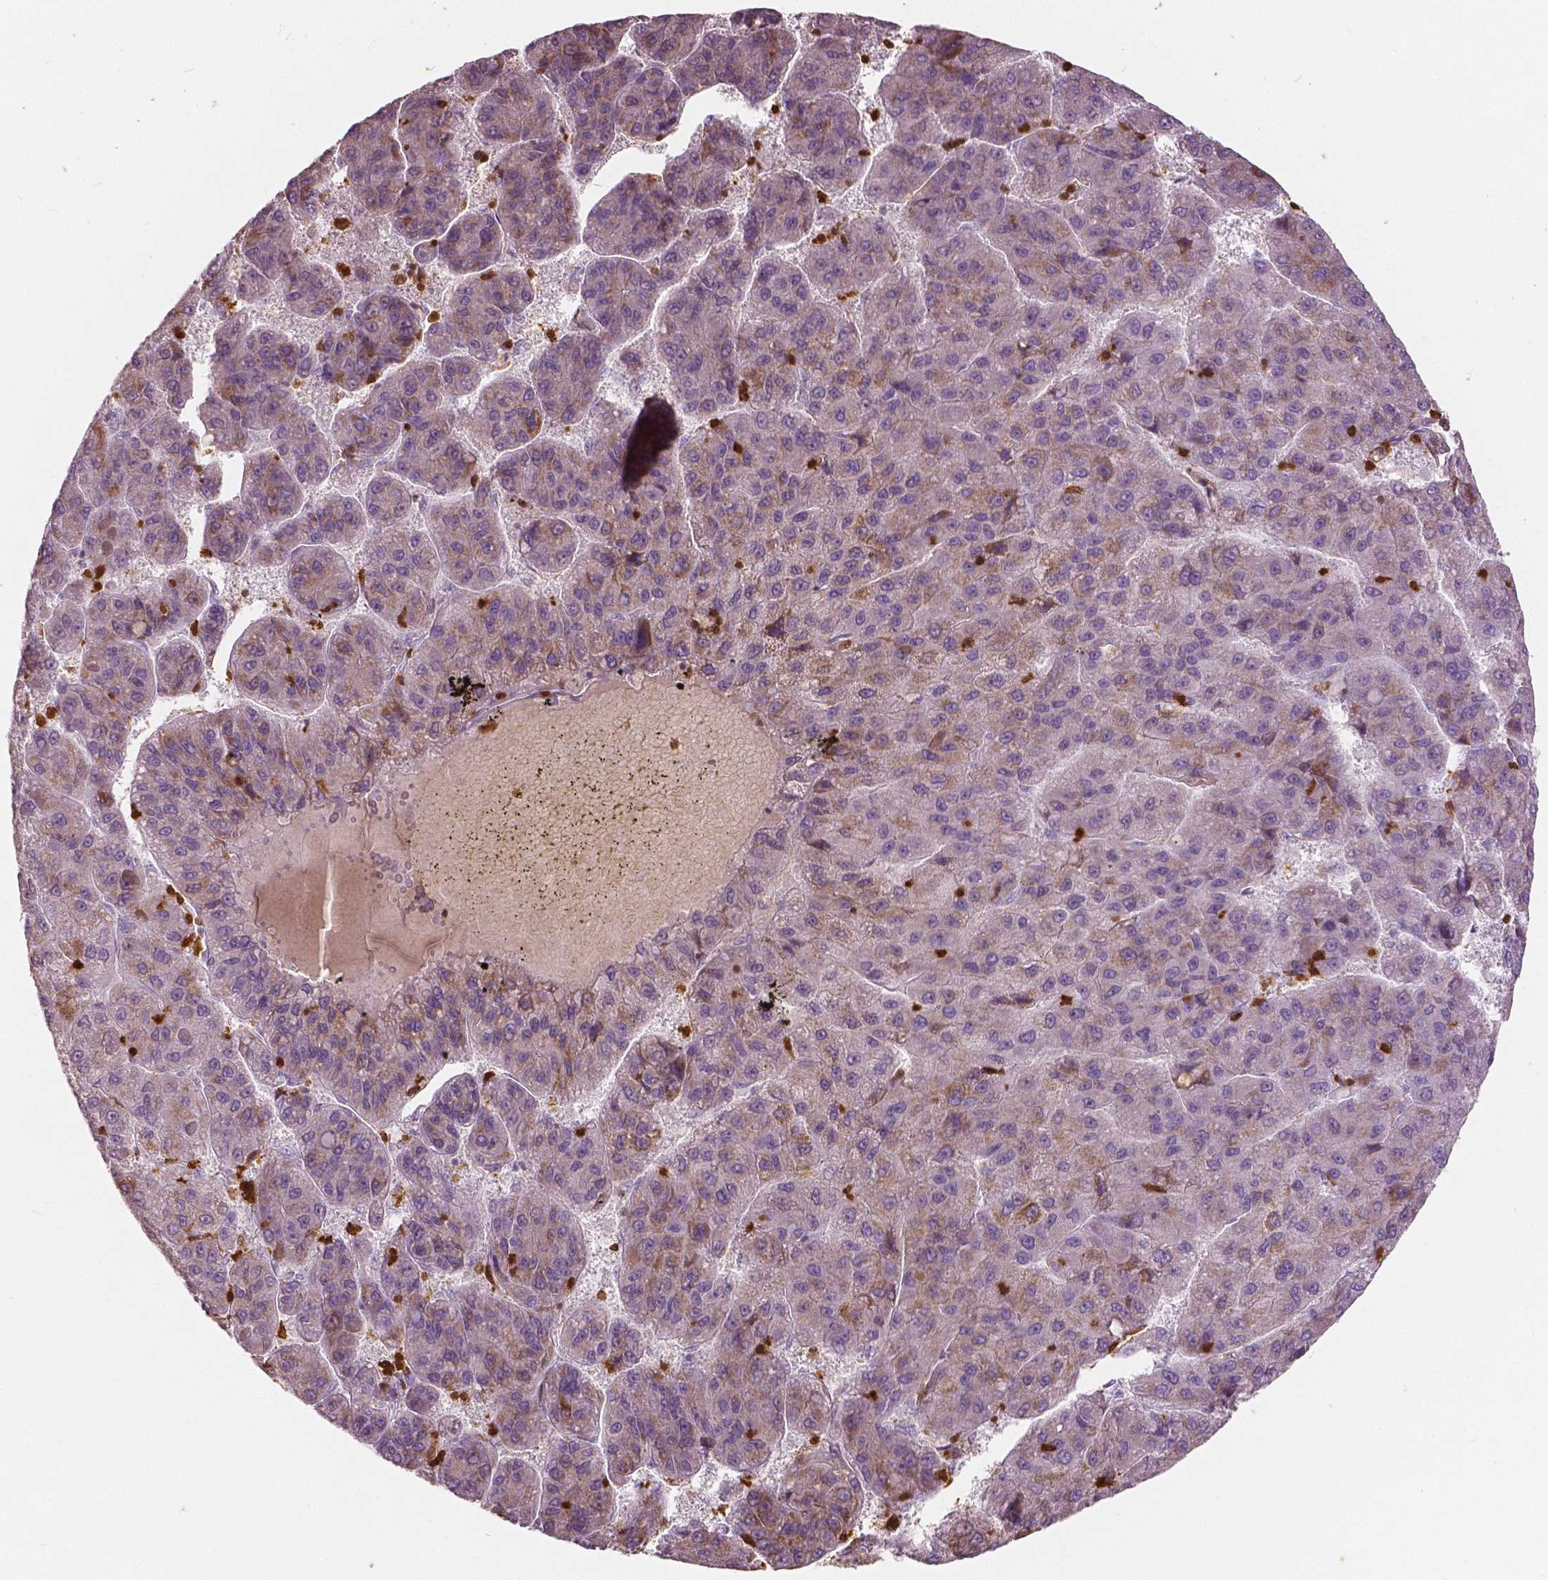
{"staining": {"intensity": "weak", "quantity": "<25%", "location": "cytoplasmic/membranous"}, "tissue": "liver cancer", "cell_type": "Tumor cells", "image_type": "cancer", "snomed": [{"axis": "morphology", "description": "Carcinoma, Hepatocellular, NOS"}, {"axis": "topography", "description": "Liver"}], "caption": "IHC of hepatocellular carcinoma (liver) displays no expression in tumor cells.", "gene": "S100A4", "patient": {"sex": "female", "age": 82}}